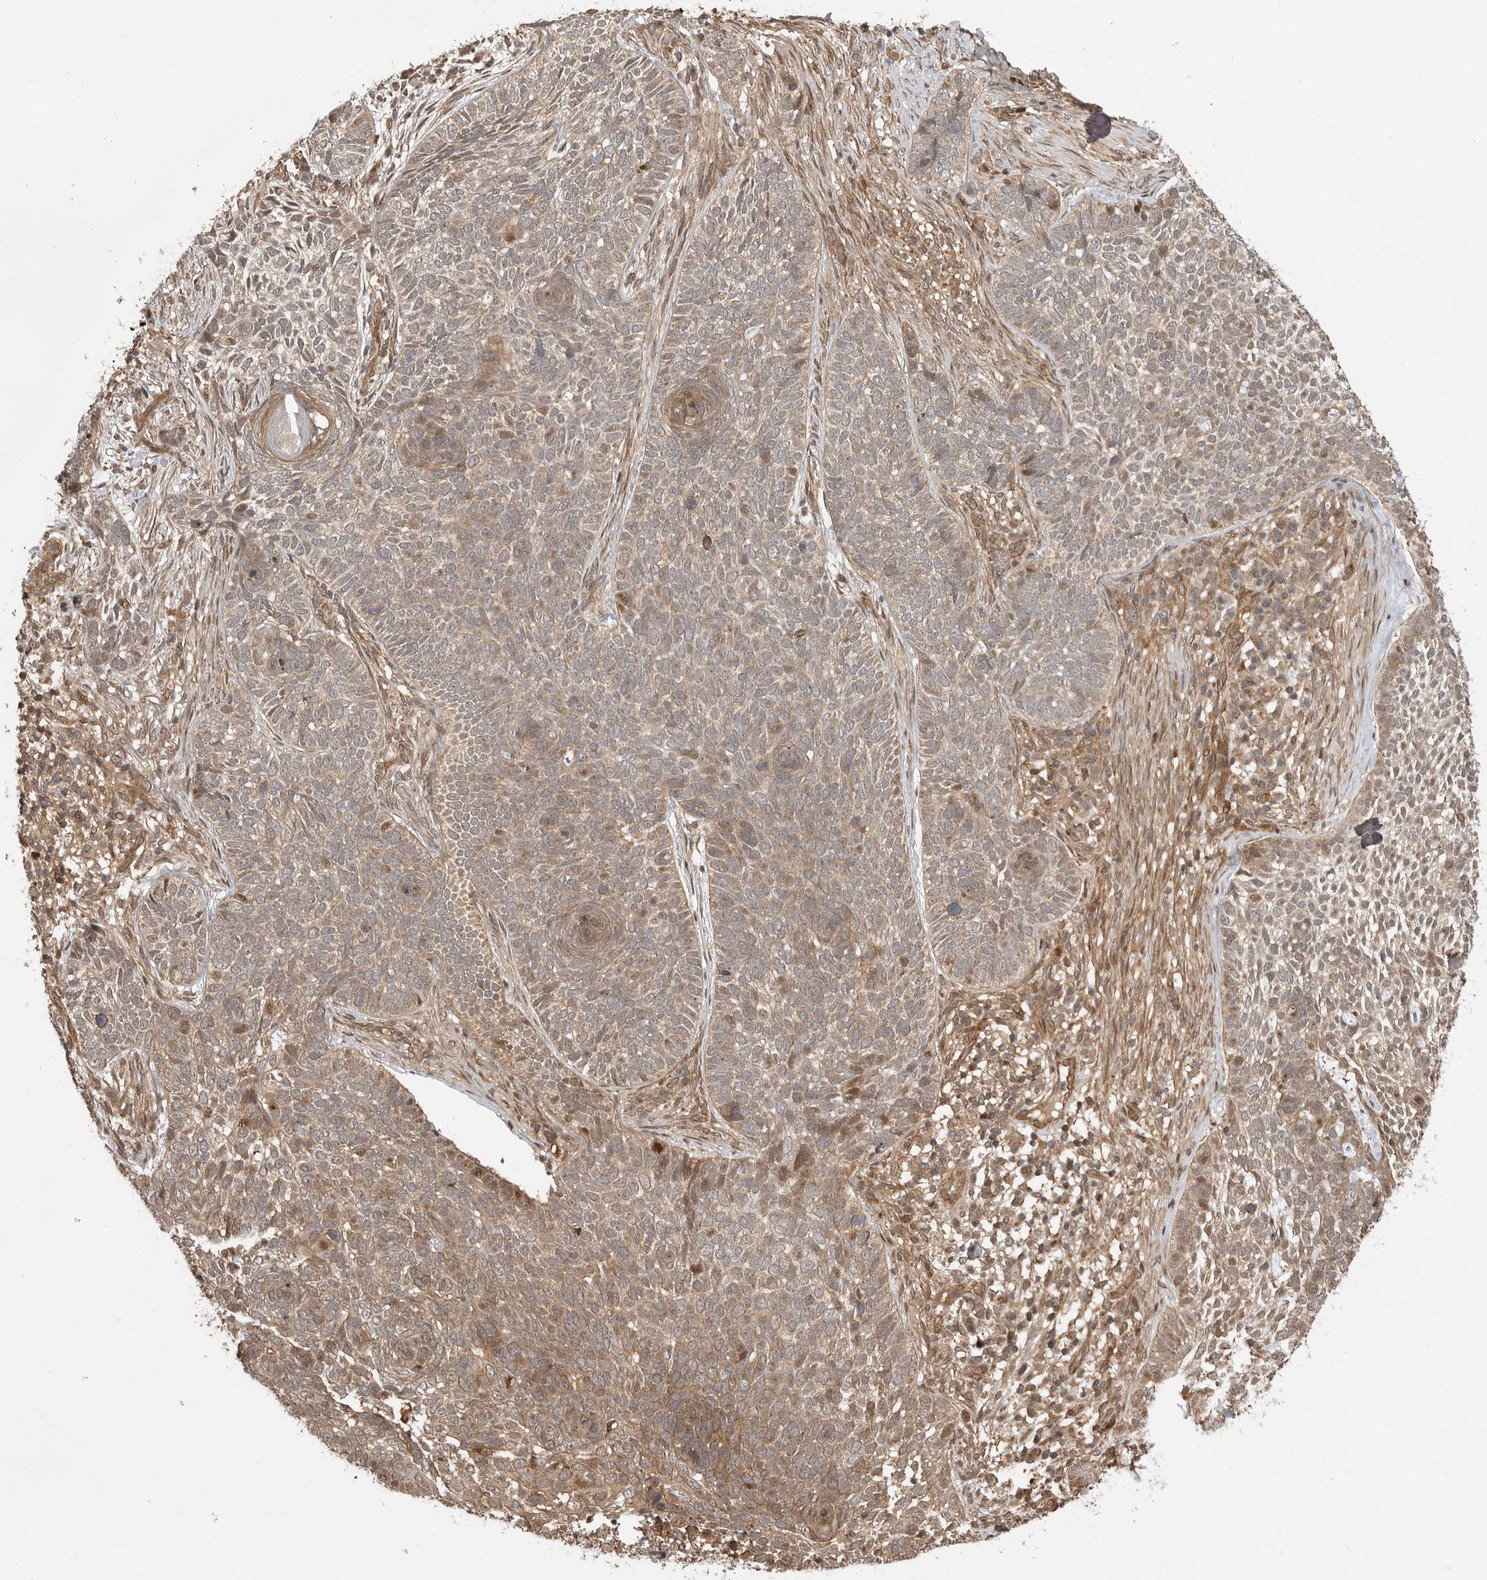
{"staining": {"intensity": "weak", "quantity": "25%-75%", "location": "cytoplasmic/membranous,nuclear"}, "tissue": "skin cancer", "cell_type": "Tumor cells", "image_type": "cancer", "snomed": [{"axis": "morphology", "description": "Basal cell carcinoma"}, {"axis": "topography", "description": "Skin"}], "caption": "Immunohistochemistry (IHC) of human skin cancer (basal cell carcinoma) shows low levels of weak cytoplasmic/membranous and nuclear expression in approximately 25%-75% of tumor cells.", "gene": "ADPRS", "patient": {"sex": "female", "age": 64}}